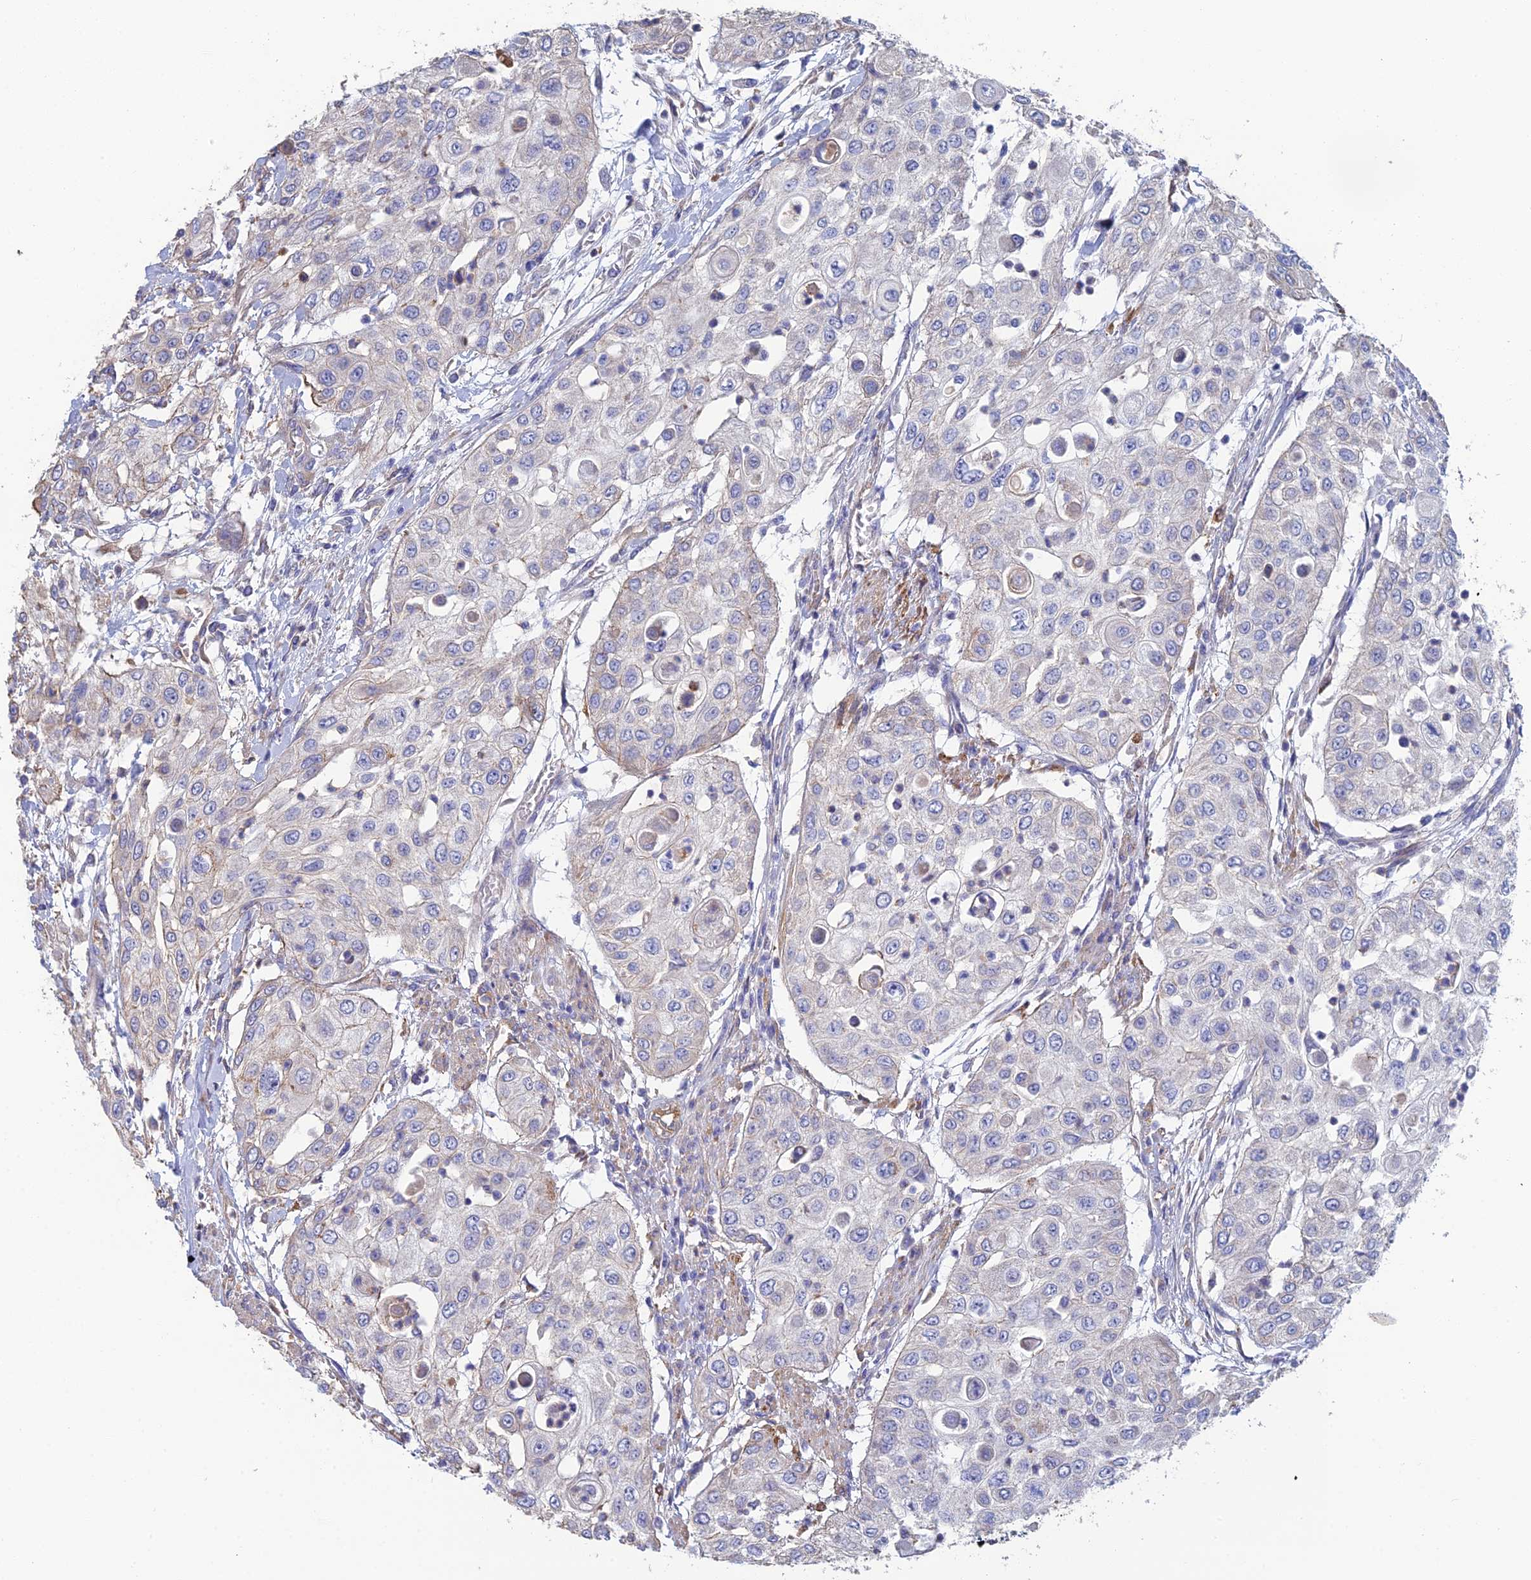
{"staining": {"intensity": "negative", "quantity": "none", "location": "none"}, "tissue": "urothelial cancer", "cell_type": "Tumor cells", "image_type": "cancer", "snomed": [{"axis": "morphology", "description": "Urothelial carcinoma, High grade"}, {"axis": "topography", "description": "Urinary bladder"}], "caption": "Immunohistochemical staining of human urothelial cancer displays no significant expression in tumor cells.", "gene": "PCDHA5", "patient": {"sex": "female", "age": 79}}